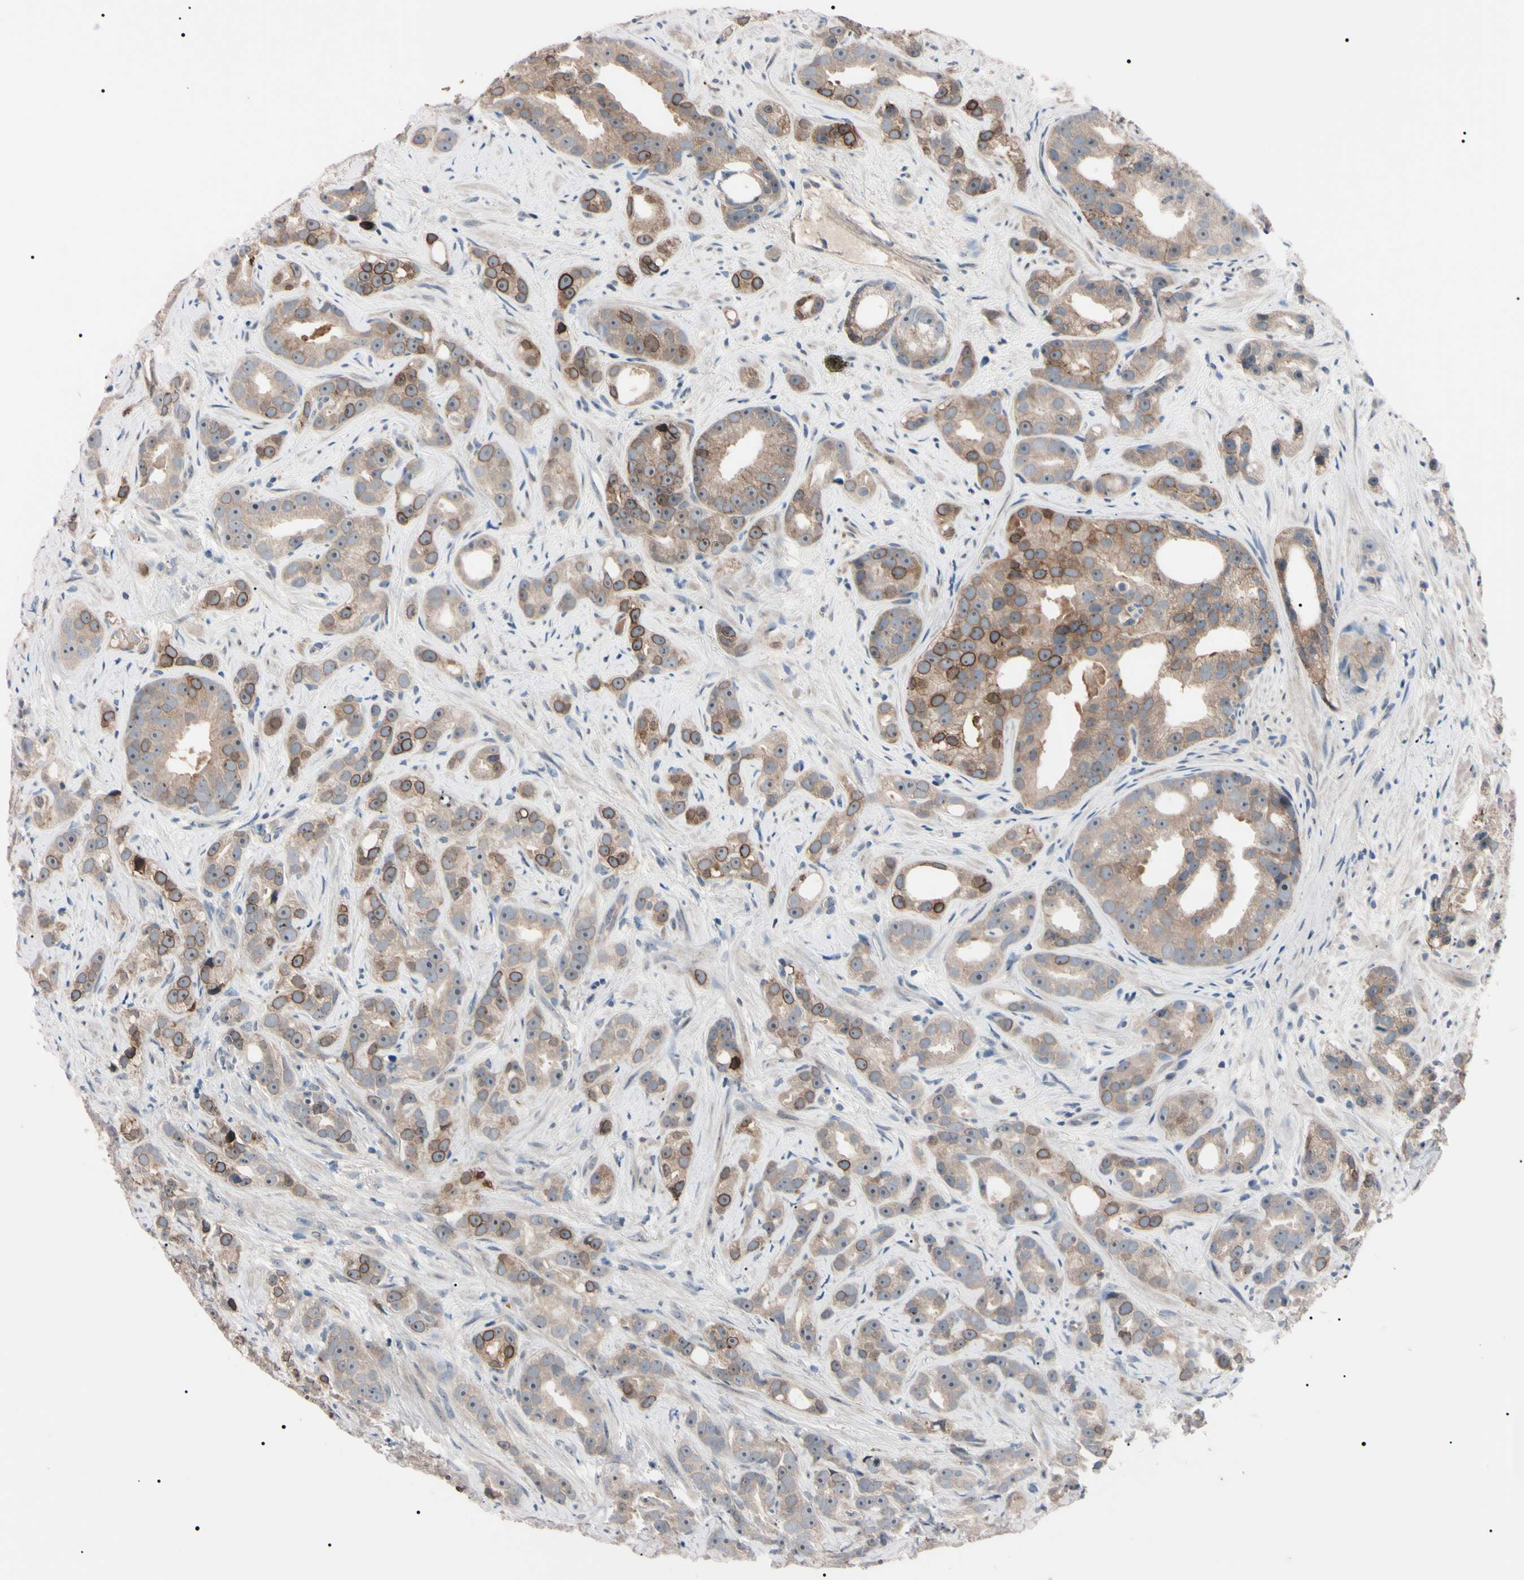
{"staining": {"intensity": "moderate", "quantity": "25%-75%", "location": "cytoplasmic/membranous,nuclear"}, "tissue": "prostate cancer", "cell_type": "Tumor cells", "image_type": "cancer", "snomed": [{"axis": "morphology", "description": "Adenocarcinoma, Low grade"}, {"axis": "topography", "description": "Prostate"}], "caption": "This image shows prostate cancer stained with IHC to label a protein in brown. The cytoplasmic/membranous and nuclear of tumor cells show moderate positivity for the protein. Nuclei are counter-stained blue.", "gene": "TRAF5", "patient": {"sex": "male", "age": 89}}